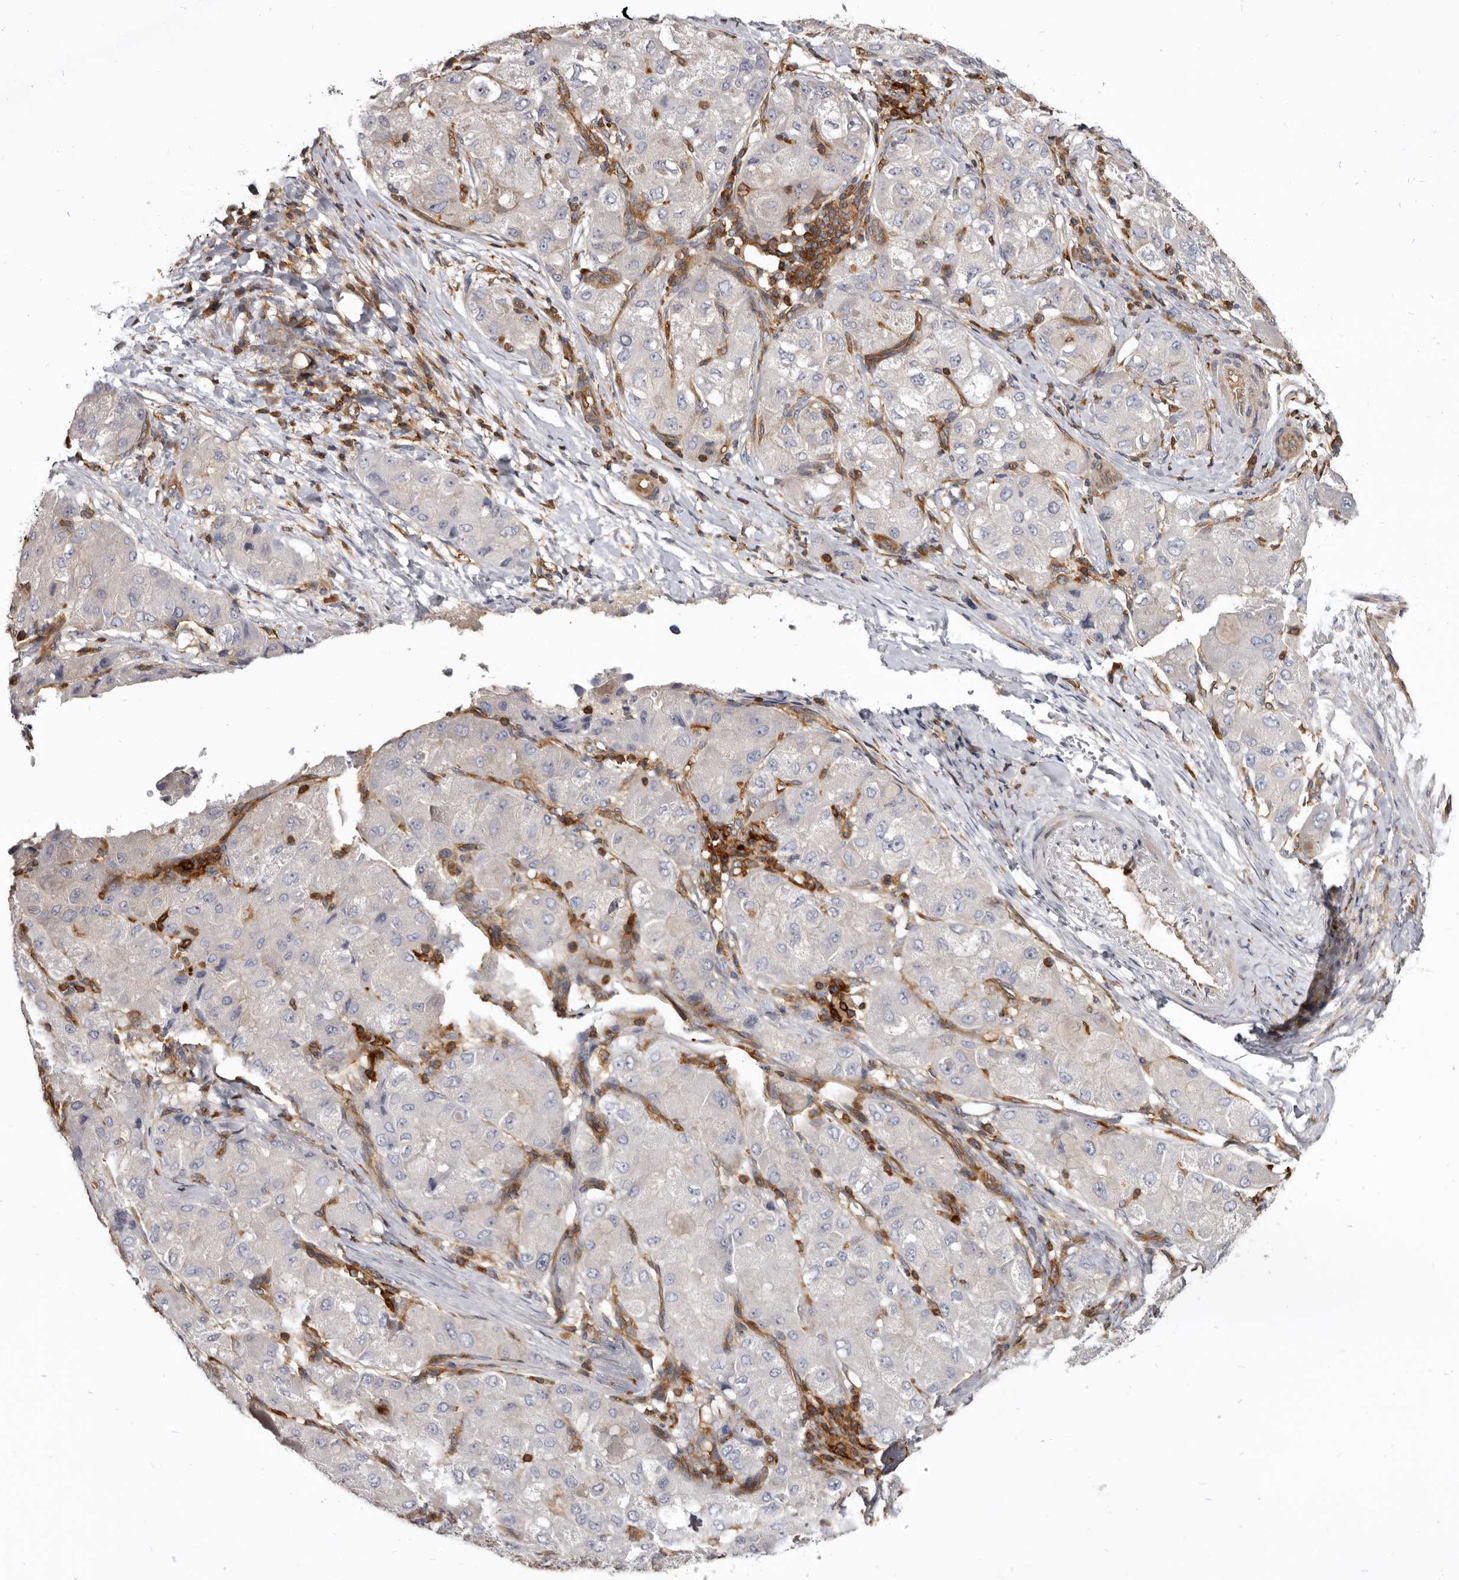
{"staining": {"intensity": "negative", "quantity": "none", "location": "none"}, "tissue": "liver cancer", "cell_type": "Tumor cells", "image_type": "cancer", "snomed": [{"axis": "morphology", "description": "Carcinoma, Hepatocellular, NOS"}, {"axis": "topography", "description": "Liver"}], "caption": "This is an immunohistochemistry histopathology image of hepatocellular carcinoma (liver). There is no expression in tumor cells.", "gene": "CBL", "patient": {"sex": "male", "age": 80}}